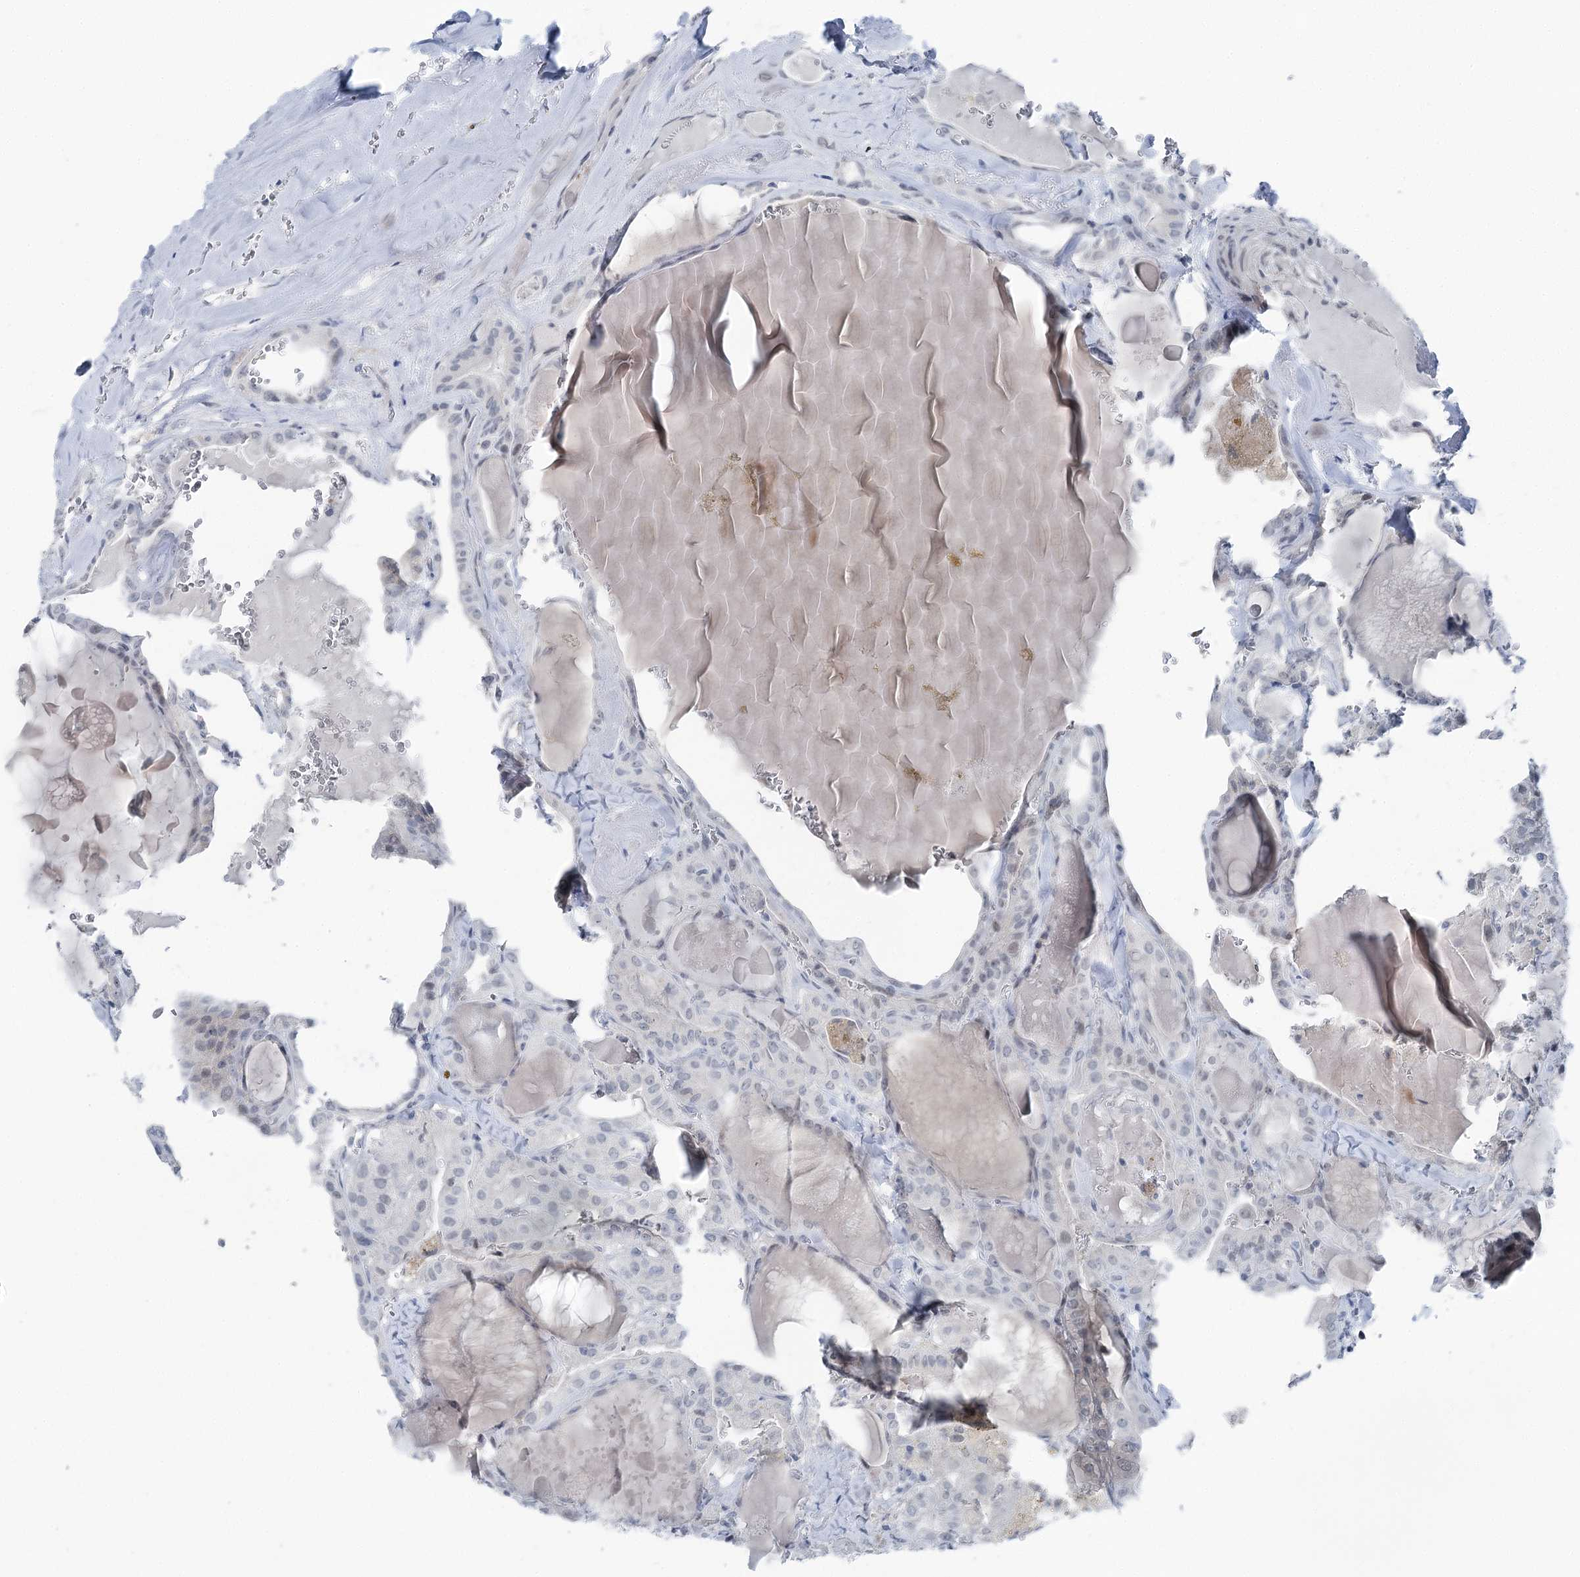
{"staining": {"intensity": "negative", "quantity": "none", "location": "none"}, "tissue": "thyroid cancer", "cell_type": "Tumor cells", "image_type": "cancer", "snomed": [{"axis": "morphology", "description": "Papillary adenocarcinoma, NOS"}, {"axis": "topography", "description": "Thyroid gland"}], "caption": "Tumor cells are negative for brown protein staining in papillary adenocarcinoma (thyroid). (DAB (3,3'-diaminobenzidine) immunohistochemistry with hematoxylin counter stain).", "gene": "STEEP1", "patient": {"sex": "male", "age": 52}}